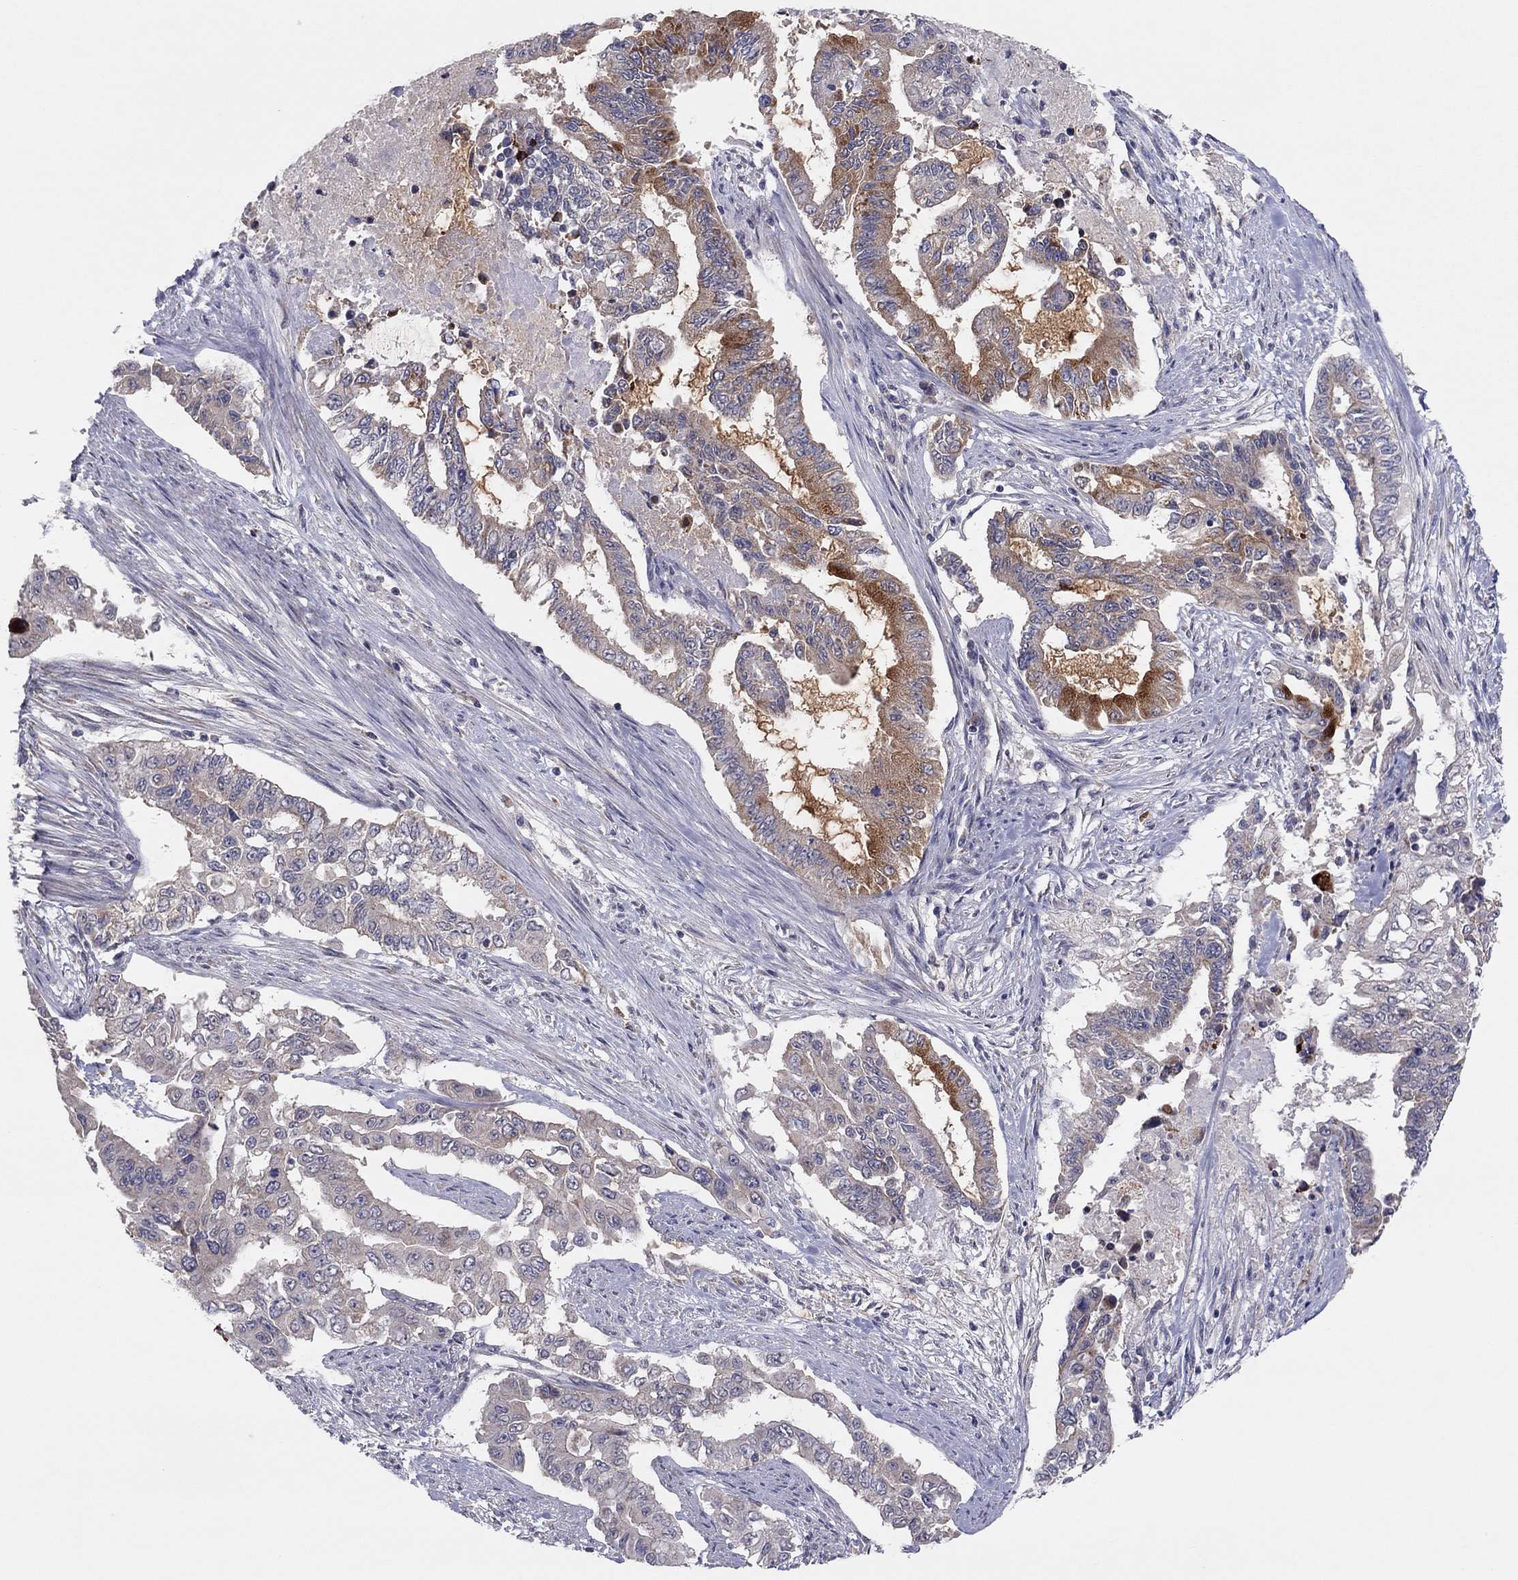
{"staining": {"intensity": "strong", "quantity": "<25%", "location": "cytoplasmic/membranous"}, "tissue": "endometrial cancer", "cell_type": "Tumor cells", "image_type": "cancer", "snomed": [{"axis": "morphology", "description": "Adenocarcinoma, NOS"}, {"axis": "topography", "description": "Uterus"}], "caption": "Immunohistochemical staining of endometrial cancer (adenocarcinoma) exhibits medium levels of strong cytoplasmic/membranous protein expression in about <25% of tumor cells.", "gene": "CRACDL", "patient": {"sex": "female", "age": 59}}